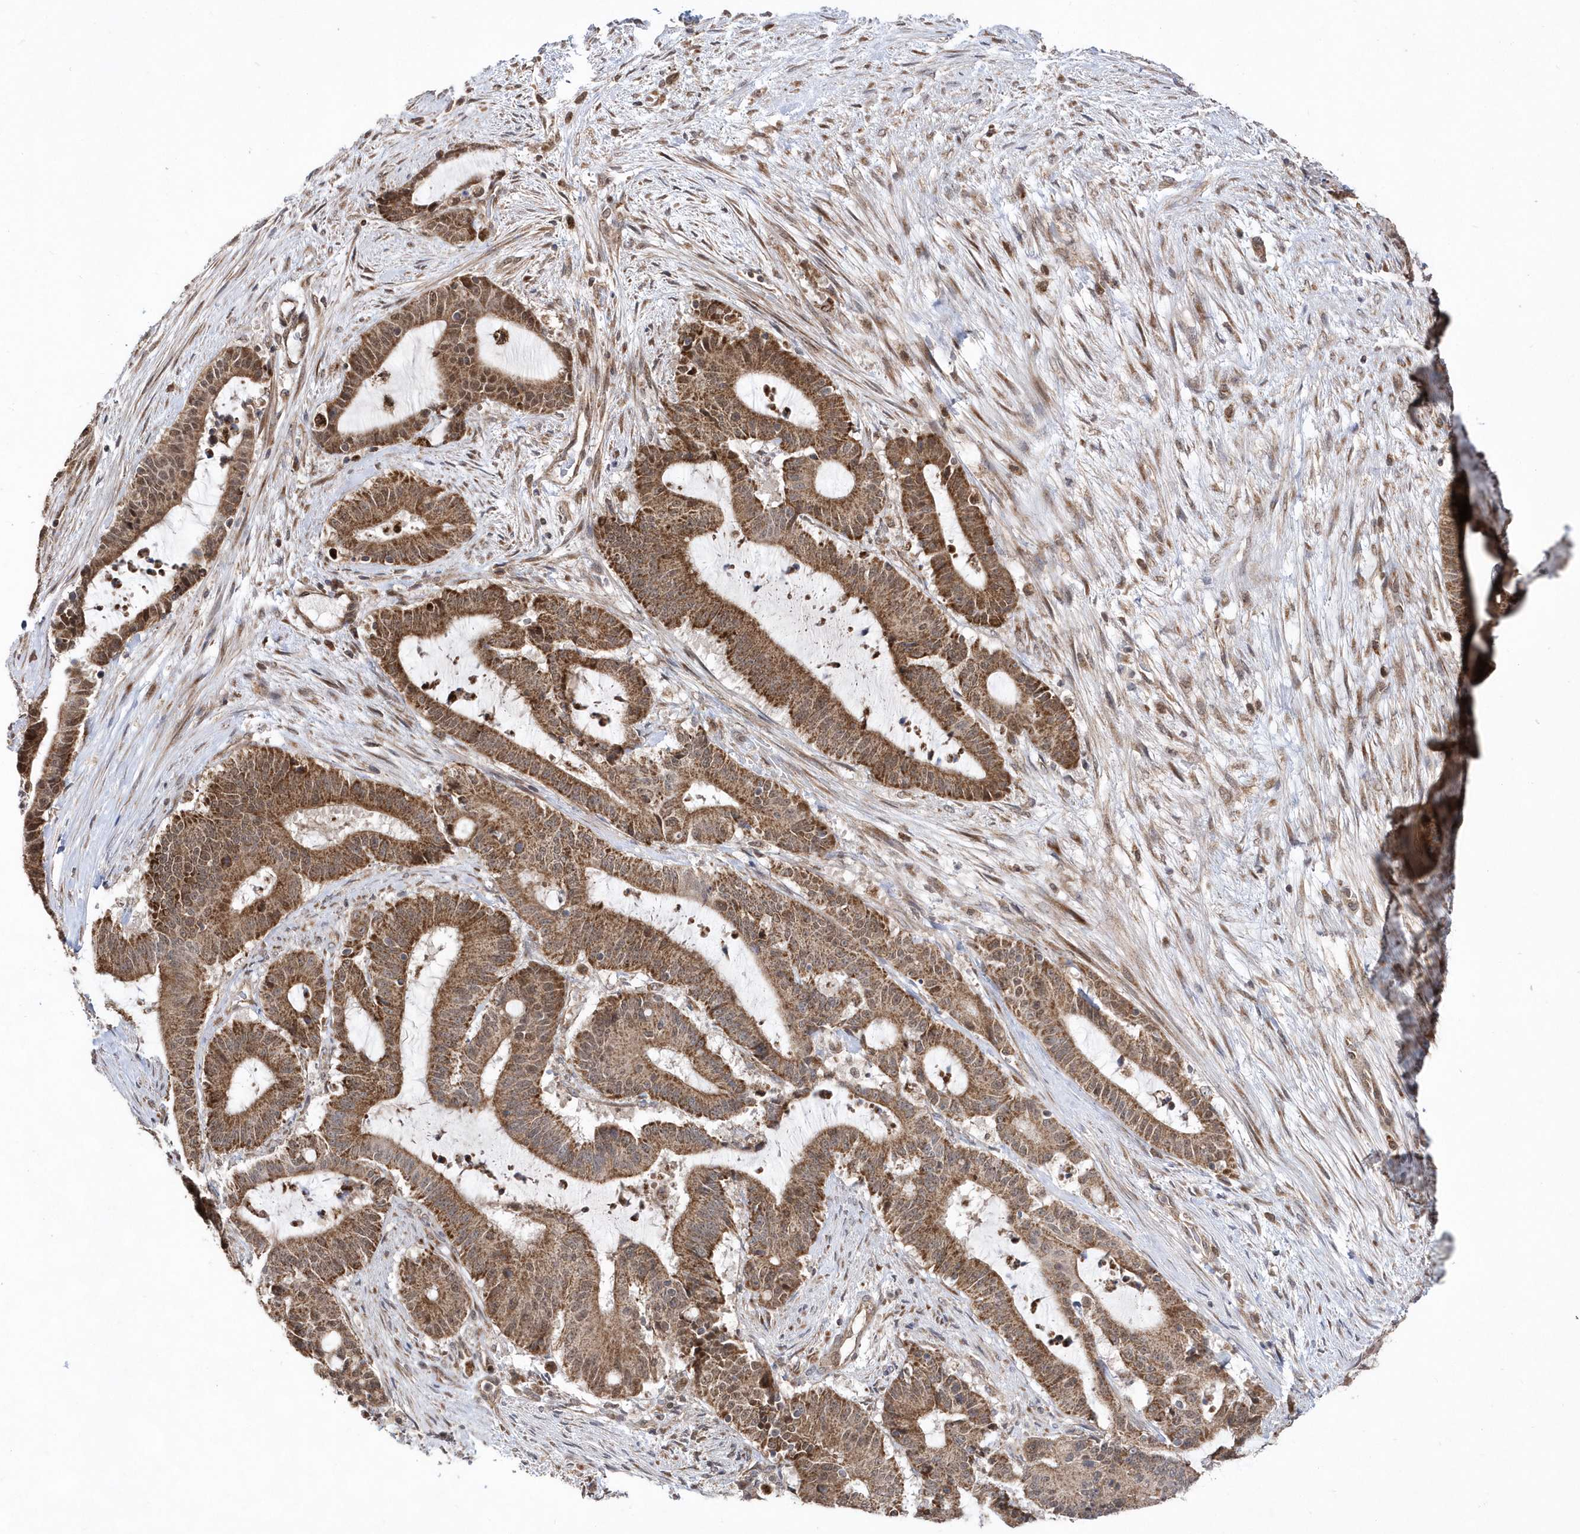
{"staining": {"intensity": "moderate", "quantity": ">75%", "location": "cytoplasmic/membranous,nuclear"}, "tissue": "liver cancer", "cell_type": "Tumor cells", "image_type": "cancer", "snomed": [{"axis": "morphology", "description": "Normal tissue, NOS"}, {"axis": "morphology", "description": "Cholangiocarcinoma"}, {"axis": "topography", "description": "Liver"}, {"axis": "topography", "description": "Peripheral nerve tissue"}], "caption": "Immunohistochemical staining of liver cancer (cholangiocarcinoma) shows medium levels of moderate cytoplasmic/membranous and nuclear positivity in approximately >75% of tumor cells.", "gene": "DALRD3", "patient": {"sex": "female", "age": 73}}